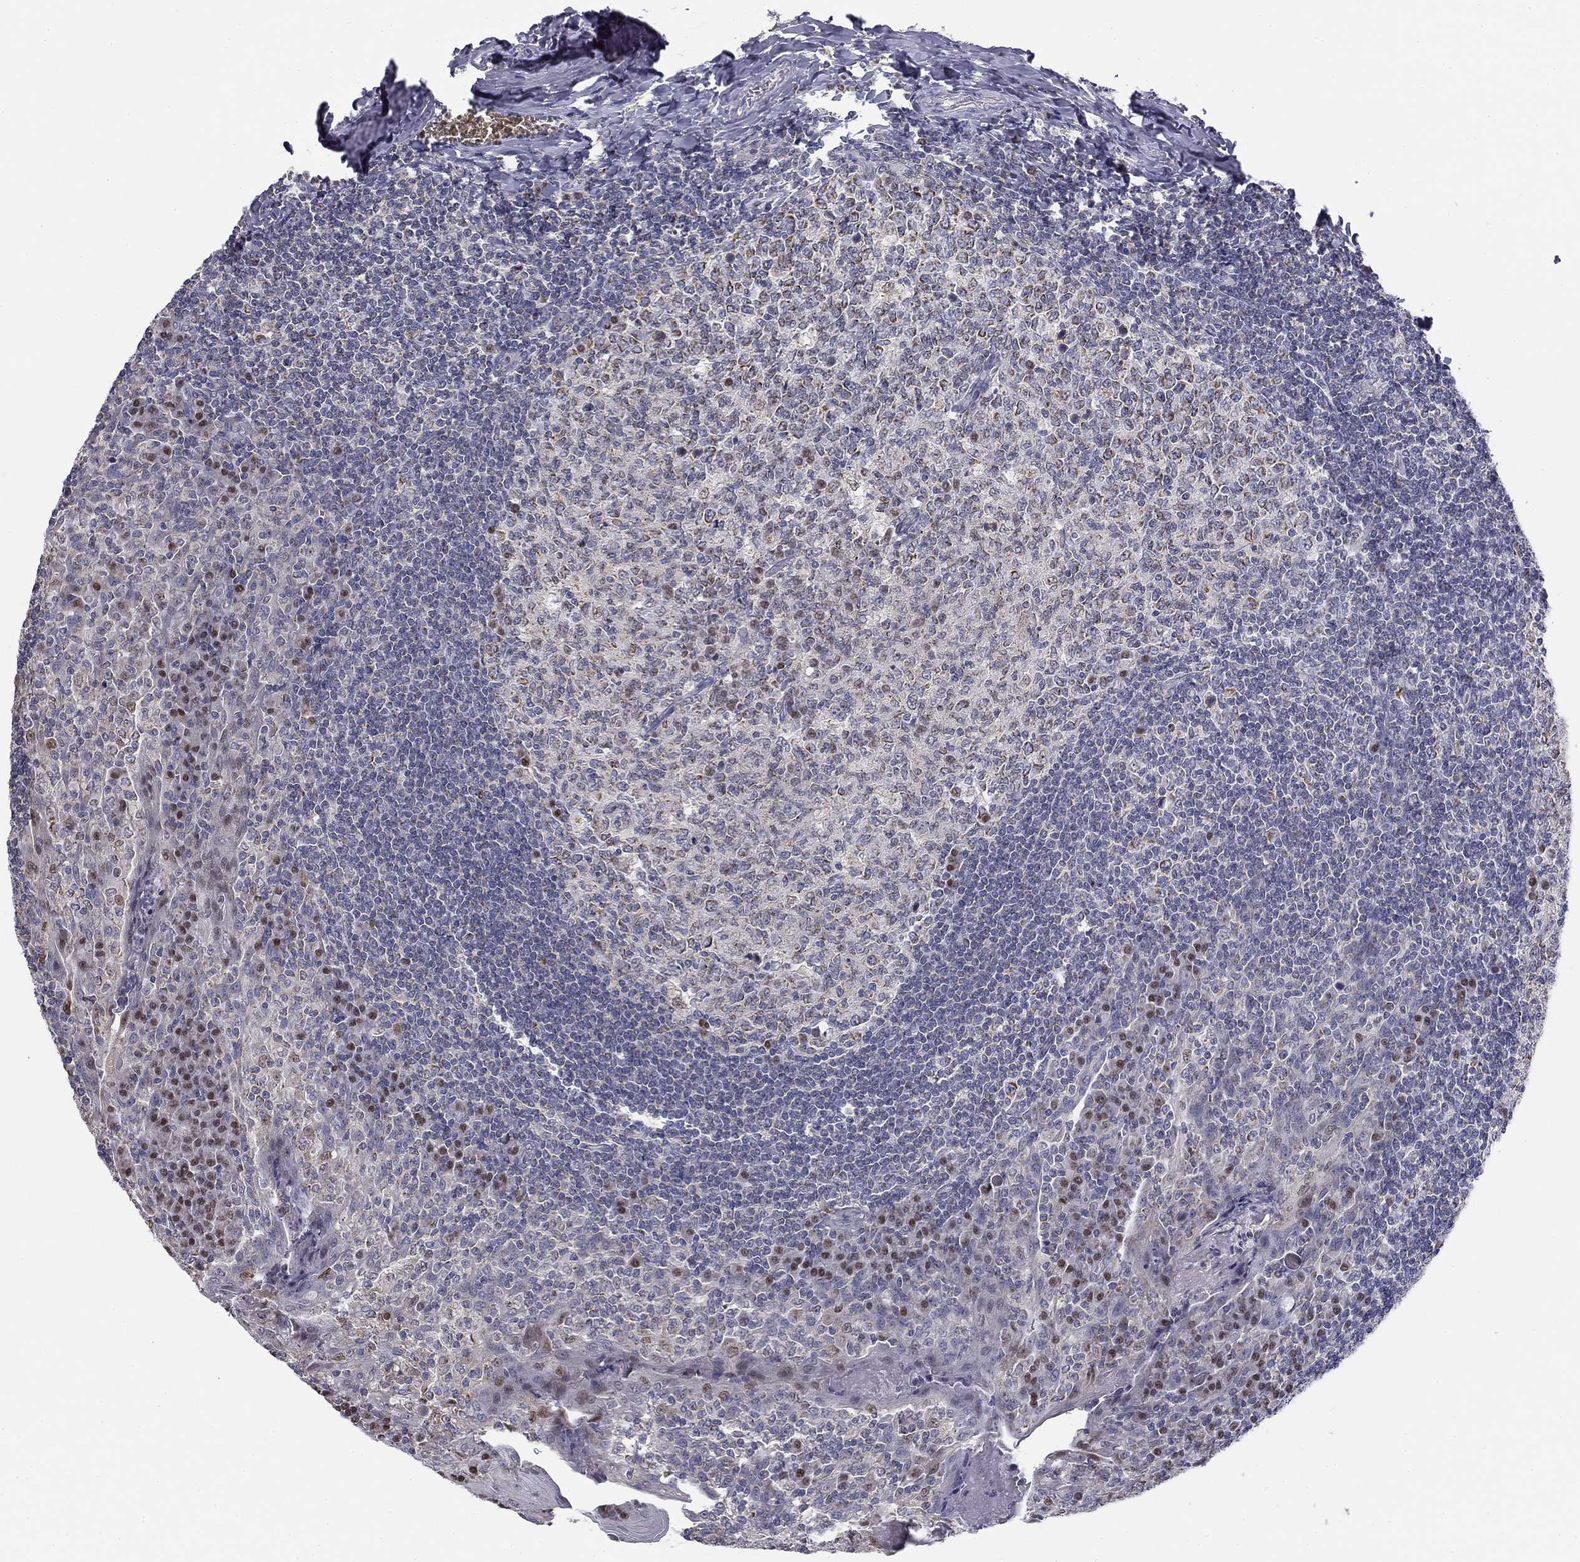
{"staining": {"intensity": "negative", "quantity": "none", "location": "none"}, "tissue": "tonsil", "cell_type": "Germinal center cells", "image_type": "normal", "snomed": [{"axis": "morphology", "description": "Normal tissue, NOS"}, {"axis": "topography", "description": "Tonsil"}], "caption": "Tonsil was stained to show a protein in brown. There is no significant expression in germinal center cells.", "gene": "SLC2A9", "patient": {"sex": "female", "age": 13}}